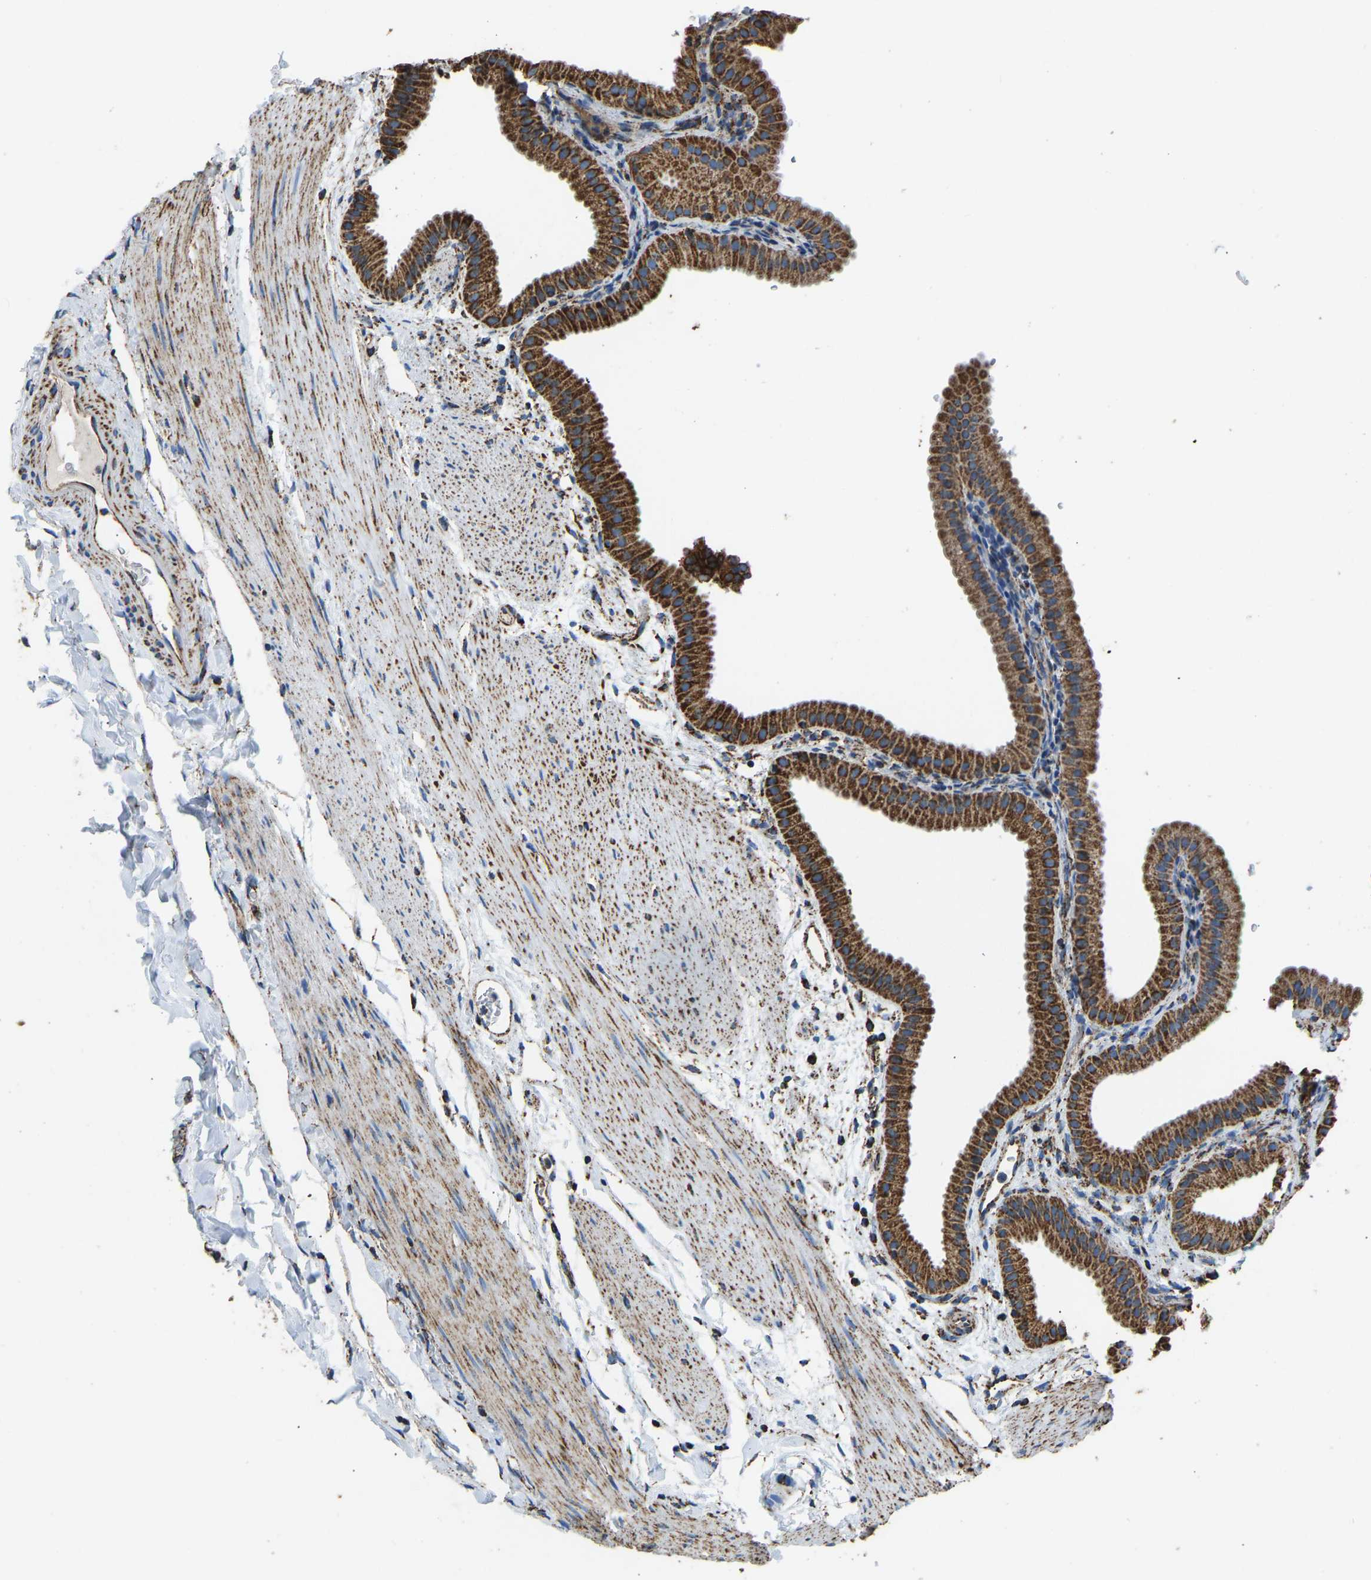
{"staining": {"intensity": "strong", "quantity": ">75%", "location": "cytoplasmic/membranous"}, "tissue": "gallbladder", "cell_type": "Glandular cells", "image_type": "normal", "snomed": [{"axis": "morphology", "description": "Normal tissue, NOS"}, {"axis": "topography", "description": "Gallbladder"}], "caption": "High-power microscopy captured an immunohistochemistry image of benign gallbladder, revealing strong cytoplasmic/membranous positivity in about >75% of glandular cells. Ihc stains the protein in brown and the nuclei are stained blue.", "gene": "IRX6", "patient": {"sex": "female", "age": 64}}